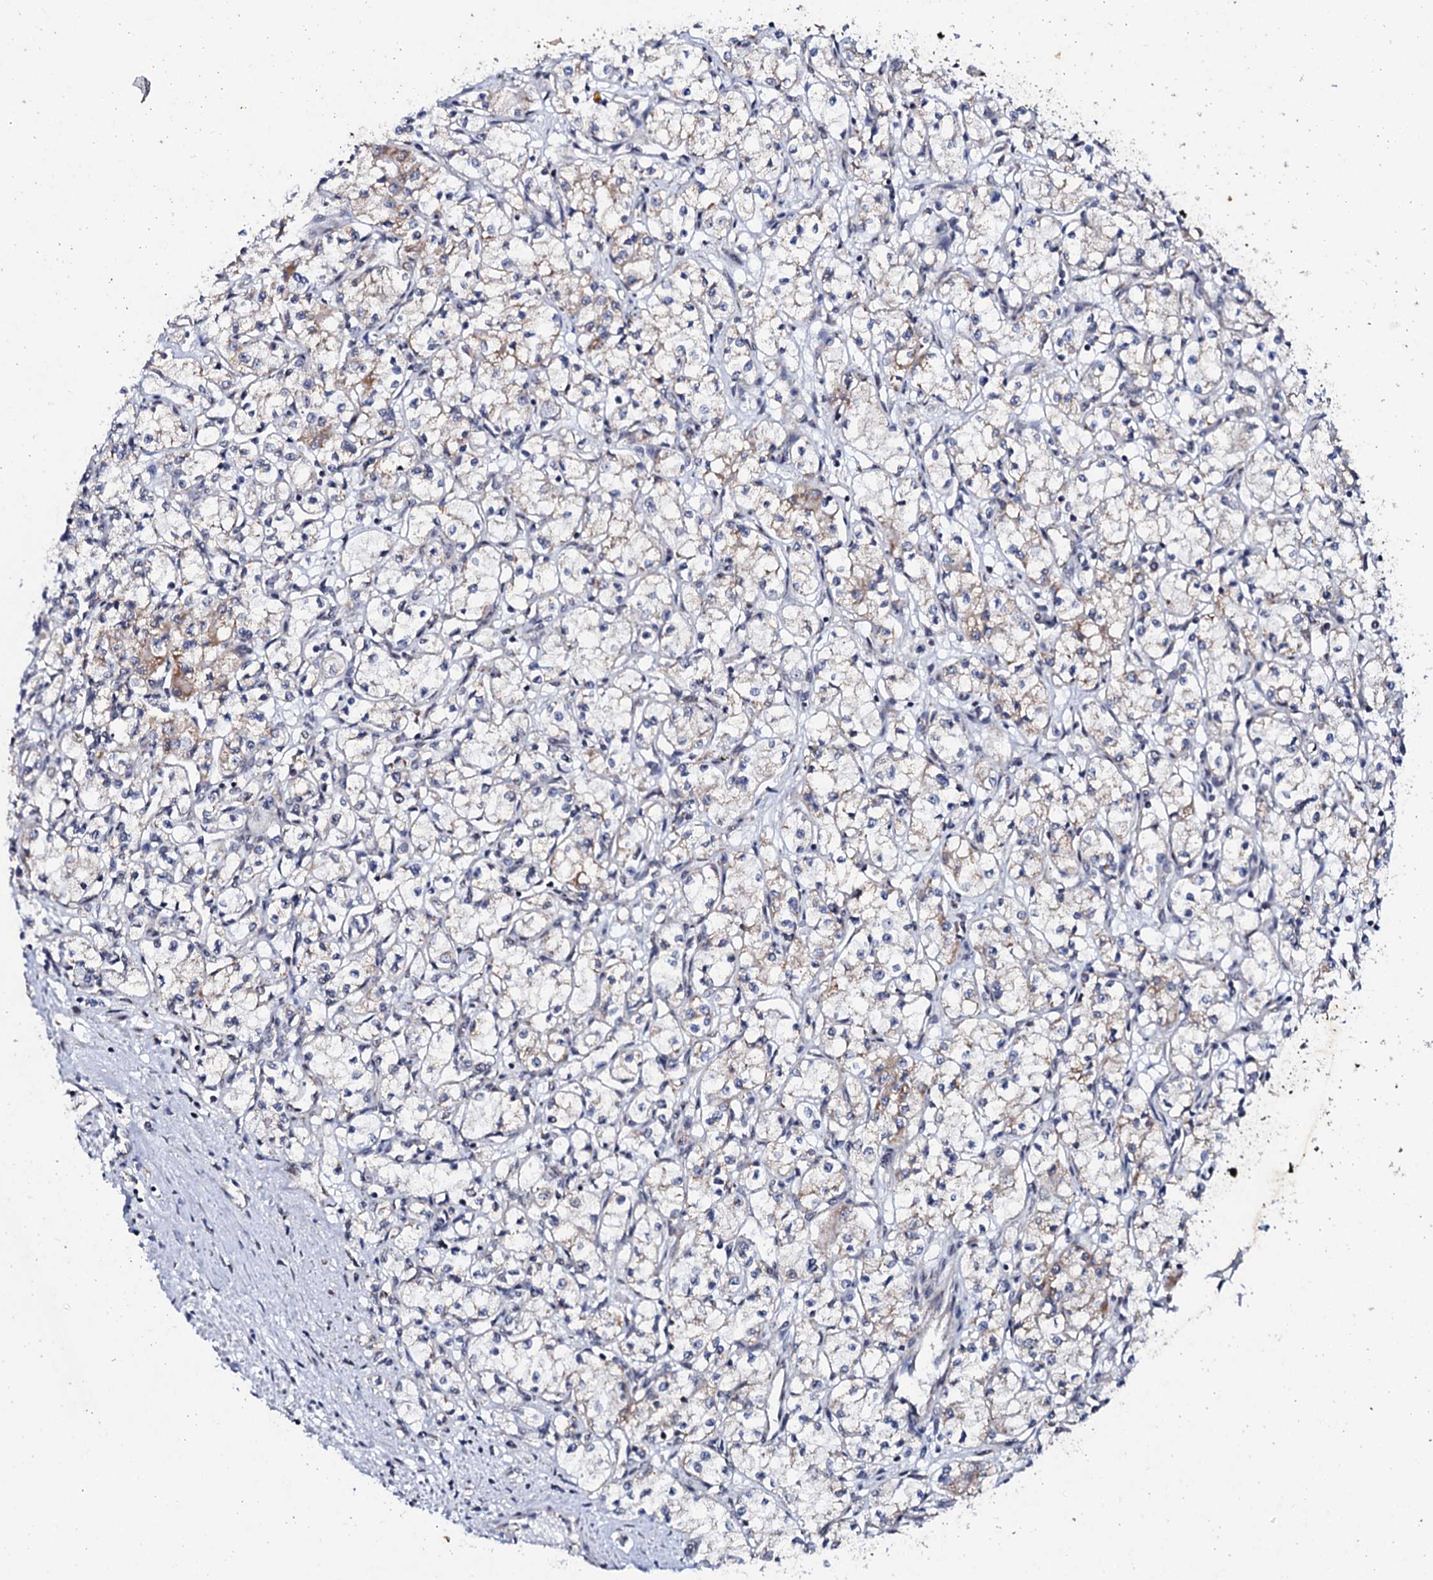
{"staining": {"intensity": "weak", "quantity": "<25%", "location": "cytoplasmic/membranous"}, "tissue": "renal cancer", "cell_type": "Tumor cells", "image_type": "cancer", "snomed": [{"axis": "morphology", "description": "Adenocarcinoma, NOS"}, {"axis": "topography", "description": "Kidney"}], "caption": "Immunohistochemistry (IHC) photomicrograph of adenocarcinoma (renal) stained for a protein (brown), which shows no expression in tumor cells.", "gene": "MTIF3", "patient": {"sex": "male", "age": 59}}